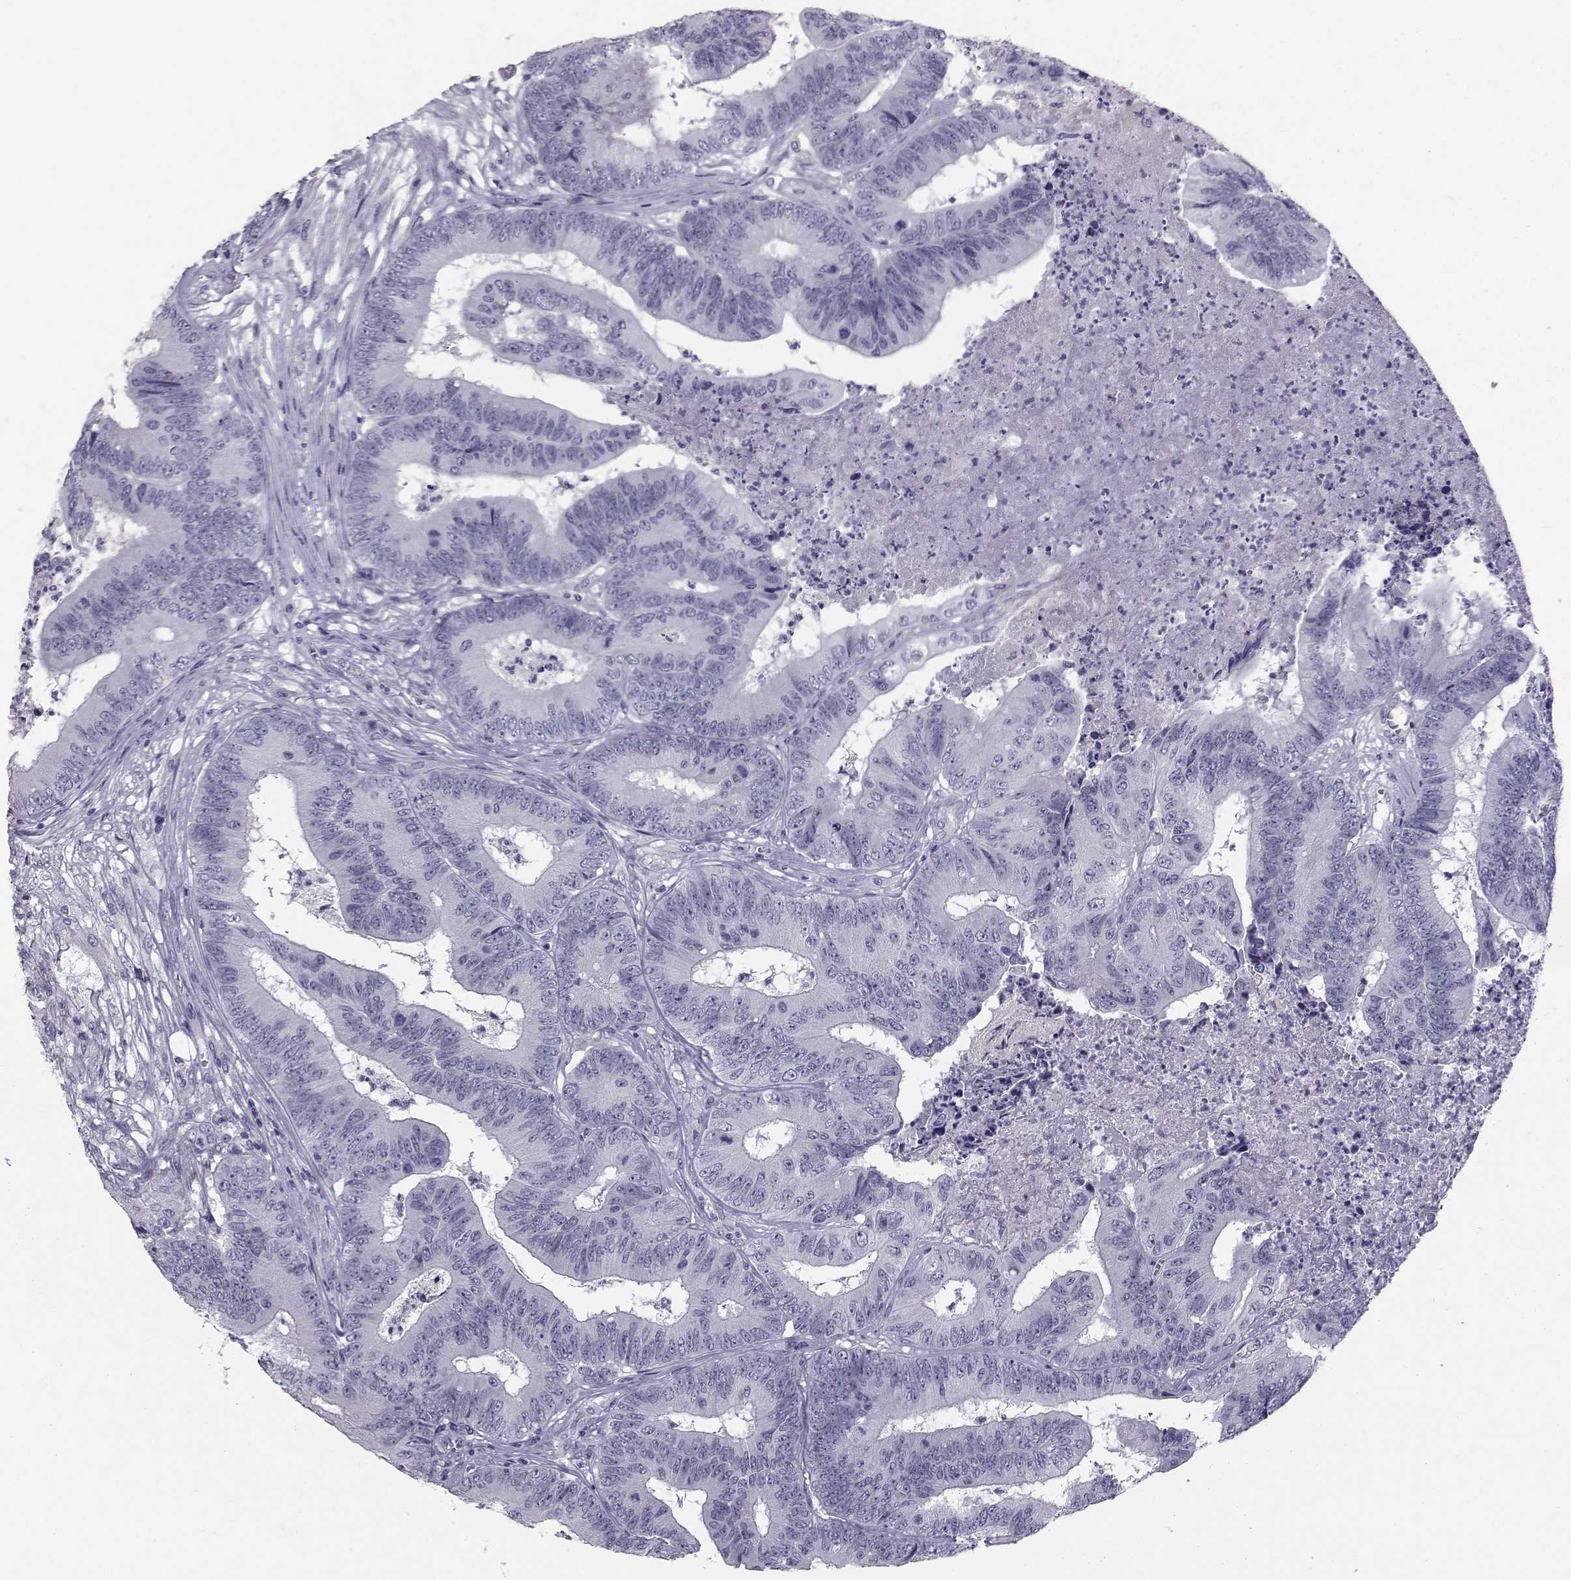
{"staining": {"intensity": "negative", "quantity": "none", "location": "none"}, "tissue": "colorectal cancer", "cell_type": "Tumor cells", "image_type": "cancer", "snomed": [{"axis": "morphology", "description": "Adenocarcinoma, NOS"}, {"axis": "topography", "description": "Colon"}], "caption": "IHC histopathology image of colorectal cancer stained for a protein (brown), which demonstrates no expression in tumor cells.", "gene": "SPDYE4", "patient": {"sex": "male", "age": 84}}